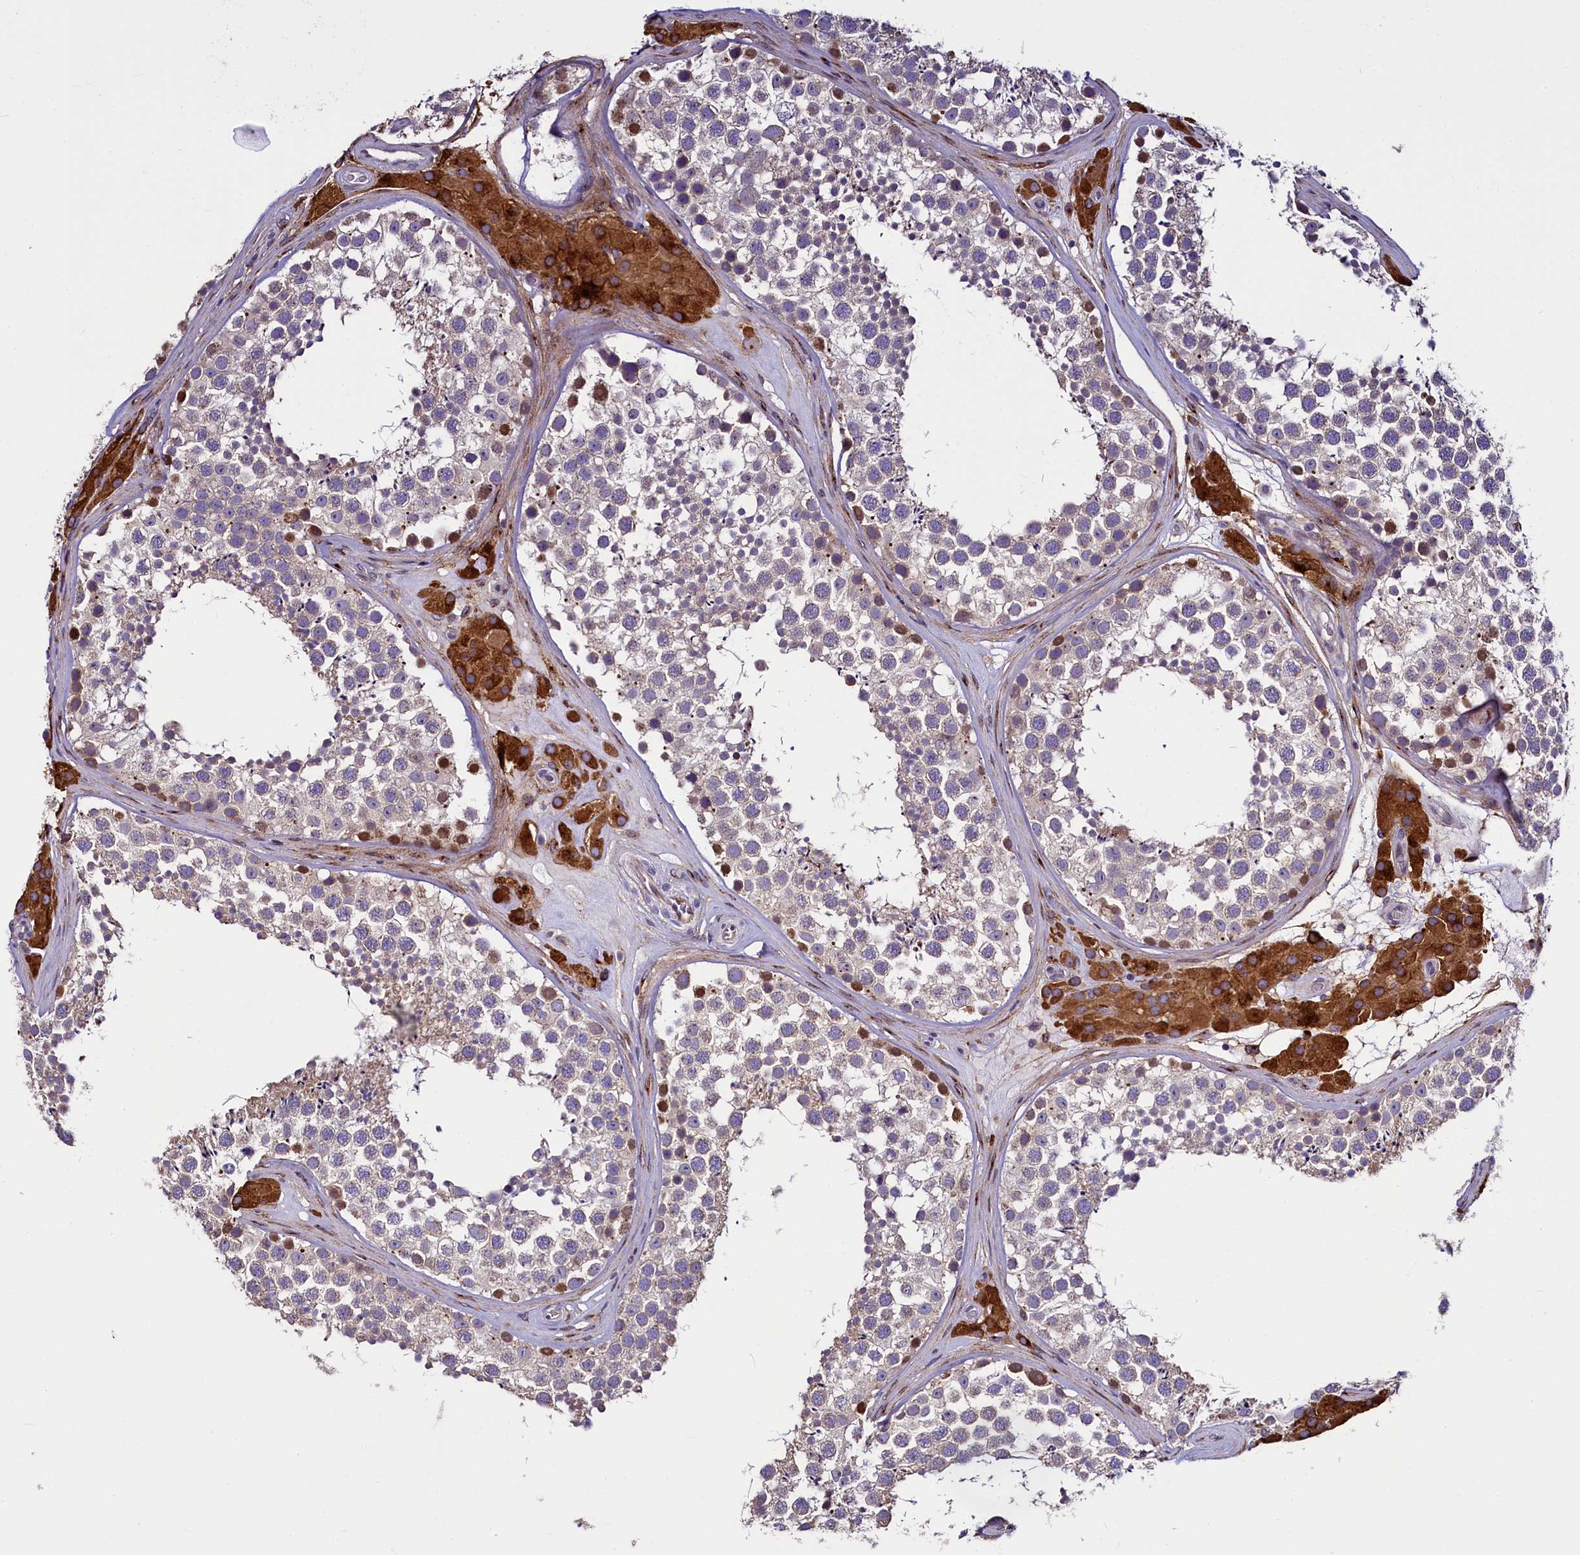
{"staining": {"intensity": "moderate", "quantity": "<25%", "location": "nuclear"}, "tissue": "testis", "cell_type": "Cells in seminiferous ducts", "image_type": "normal", "snomed": [{"axis": "morphology", "description": "Normal tissue, NOS"}, {"axis": "topography", "description": "Testis"}], "caption": "A high-resolution histopathology image shows immunohistochemistry (IHC) staining of unremarkable testis, which reveals moderate nuclear positivity in approximately <25% of cells in seminiferous ducts. The protein is stained brown, and the nuclei are stained in blue (DAB IHC with brightfield microscopy, high magnification).", "gene": "MRC2", "patient": {"sex": "male", "age": 46}}